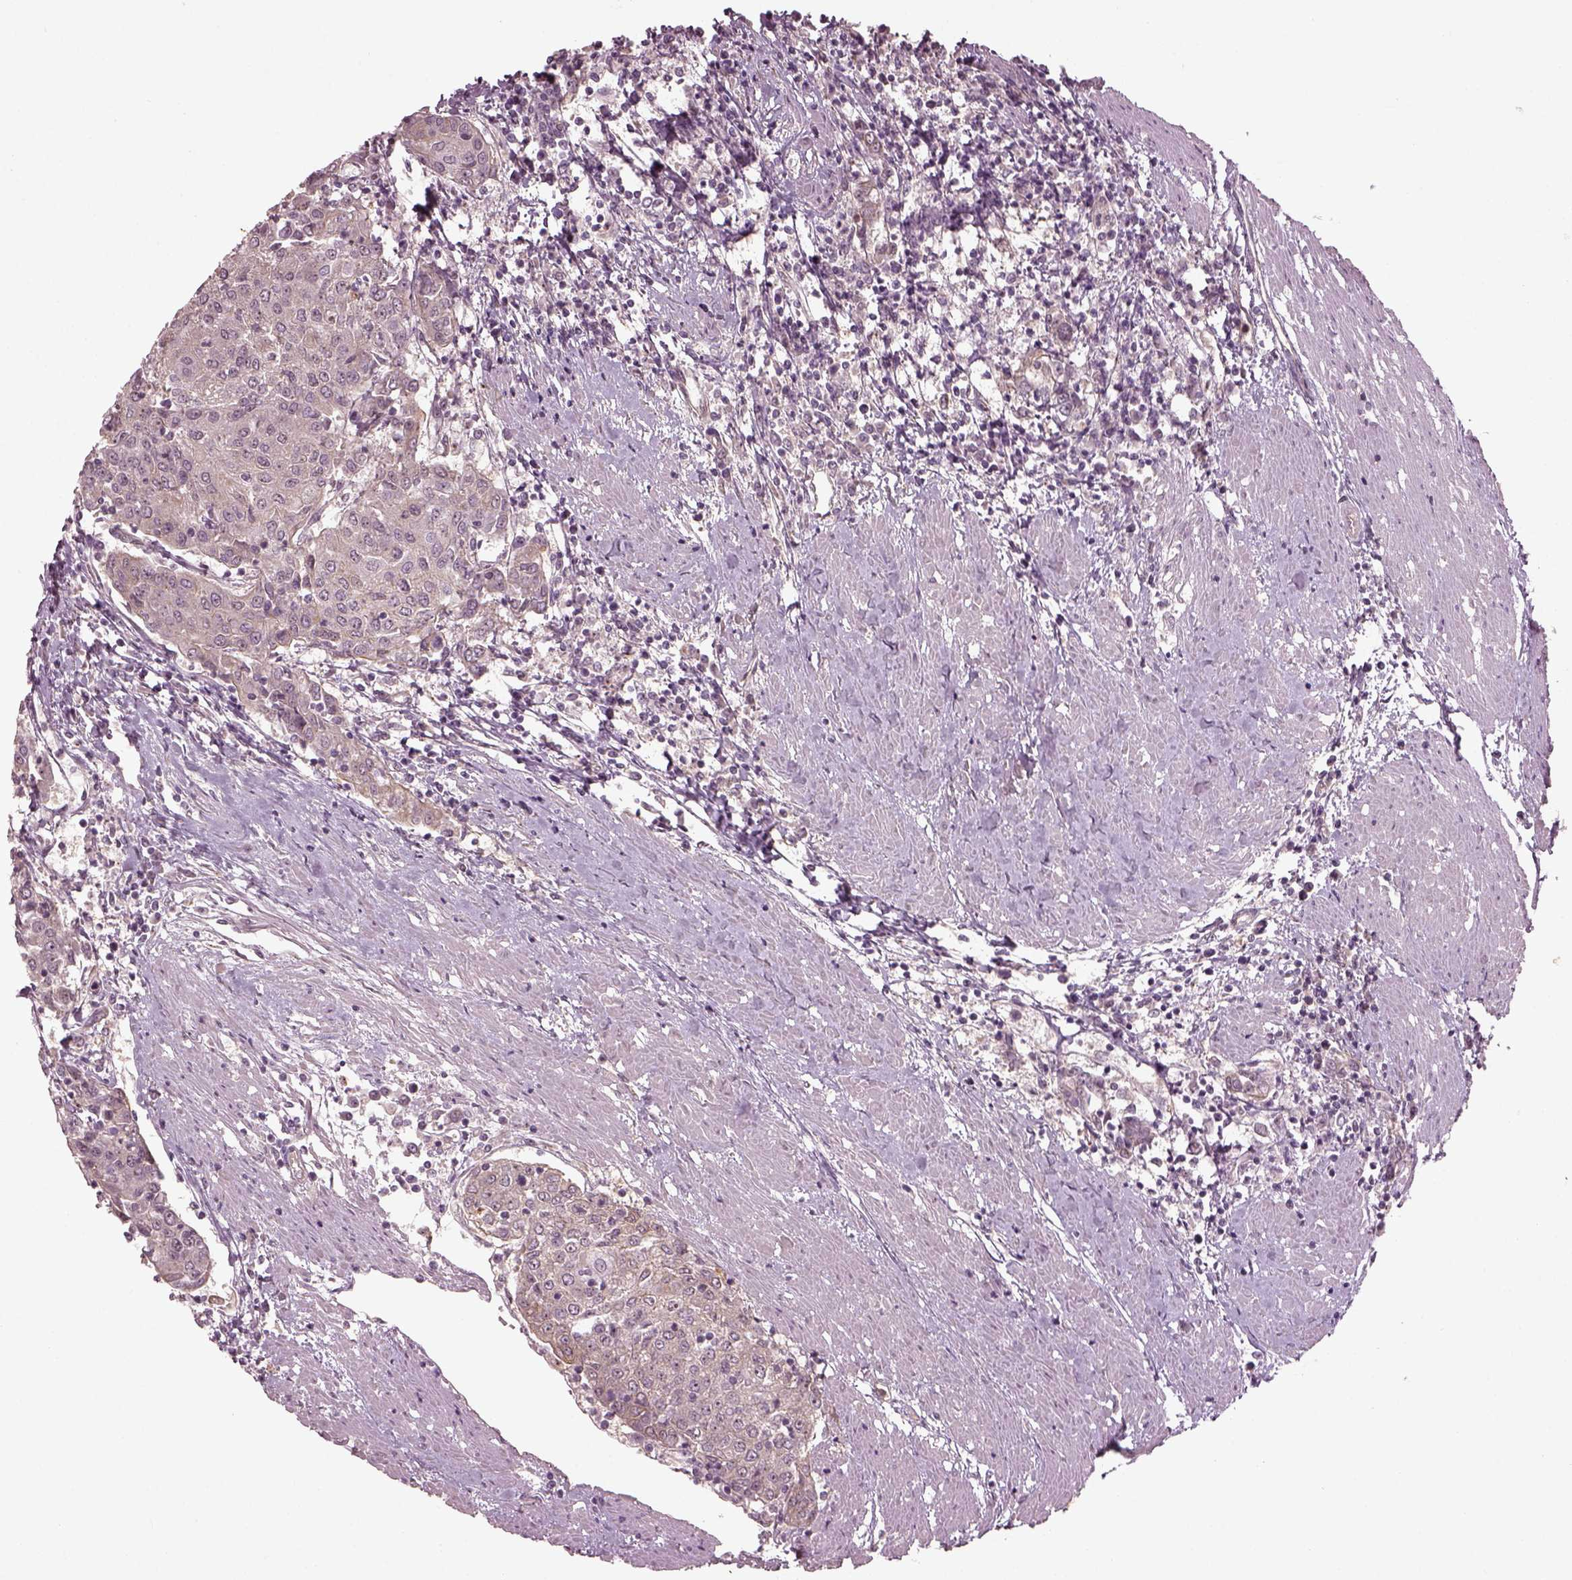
{"staining": {"intensity": "negative", "quantity": "none", "location": "none"}, "tissue": "urothelial cancer", "cell_type": "Tumor cells", "image_type": "cancer", "snomed": [{"axis": "morphology", "description": "Urothelial carcinoma, High grade"}, {"axis": "topography", "description": "Urinary bladder"}], "caption": "There is no significant expression in tumor cells of urothelial carcinoma (high-grade). The staining was performed using DAB (3,3'-diaminobenzidine) to visualize the protein expression in brown, while the nuclei were stained in blue with hematoxylin (Magnification: 20x).", "gene": "GNRH1", "patient": {"sex": "female", "age": 85}}